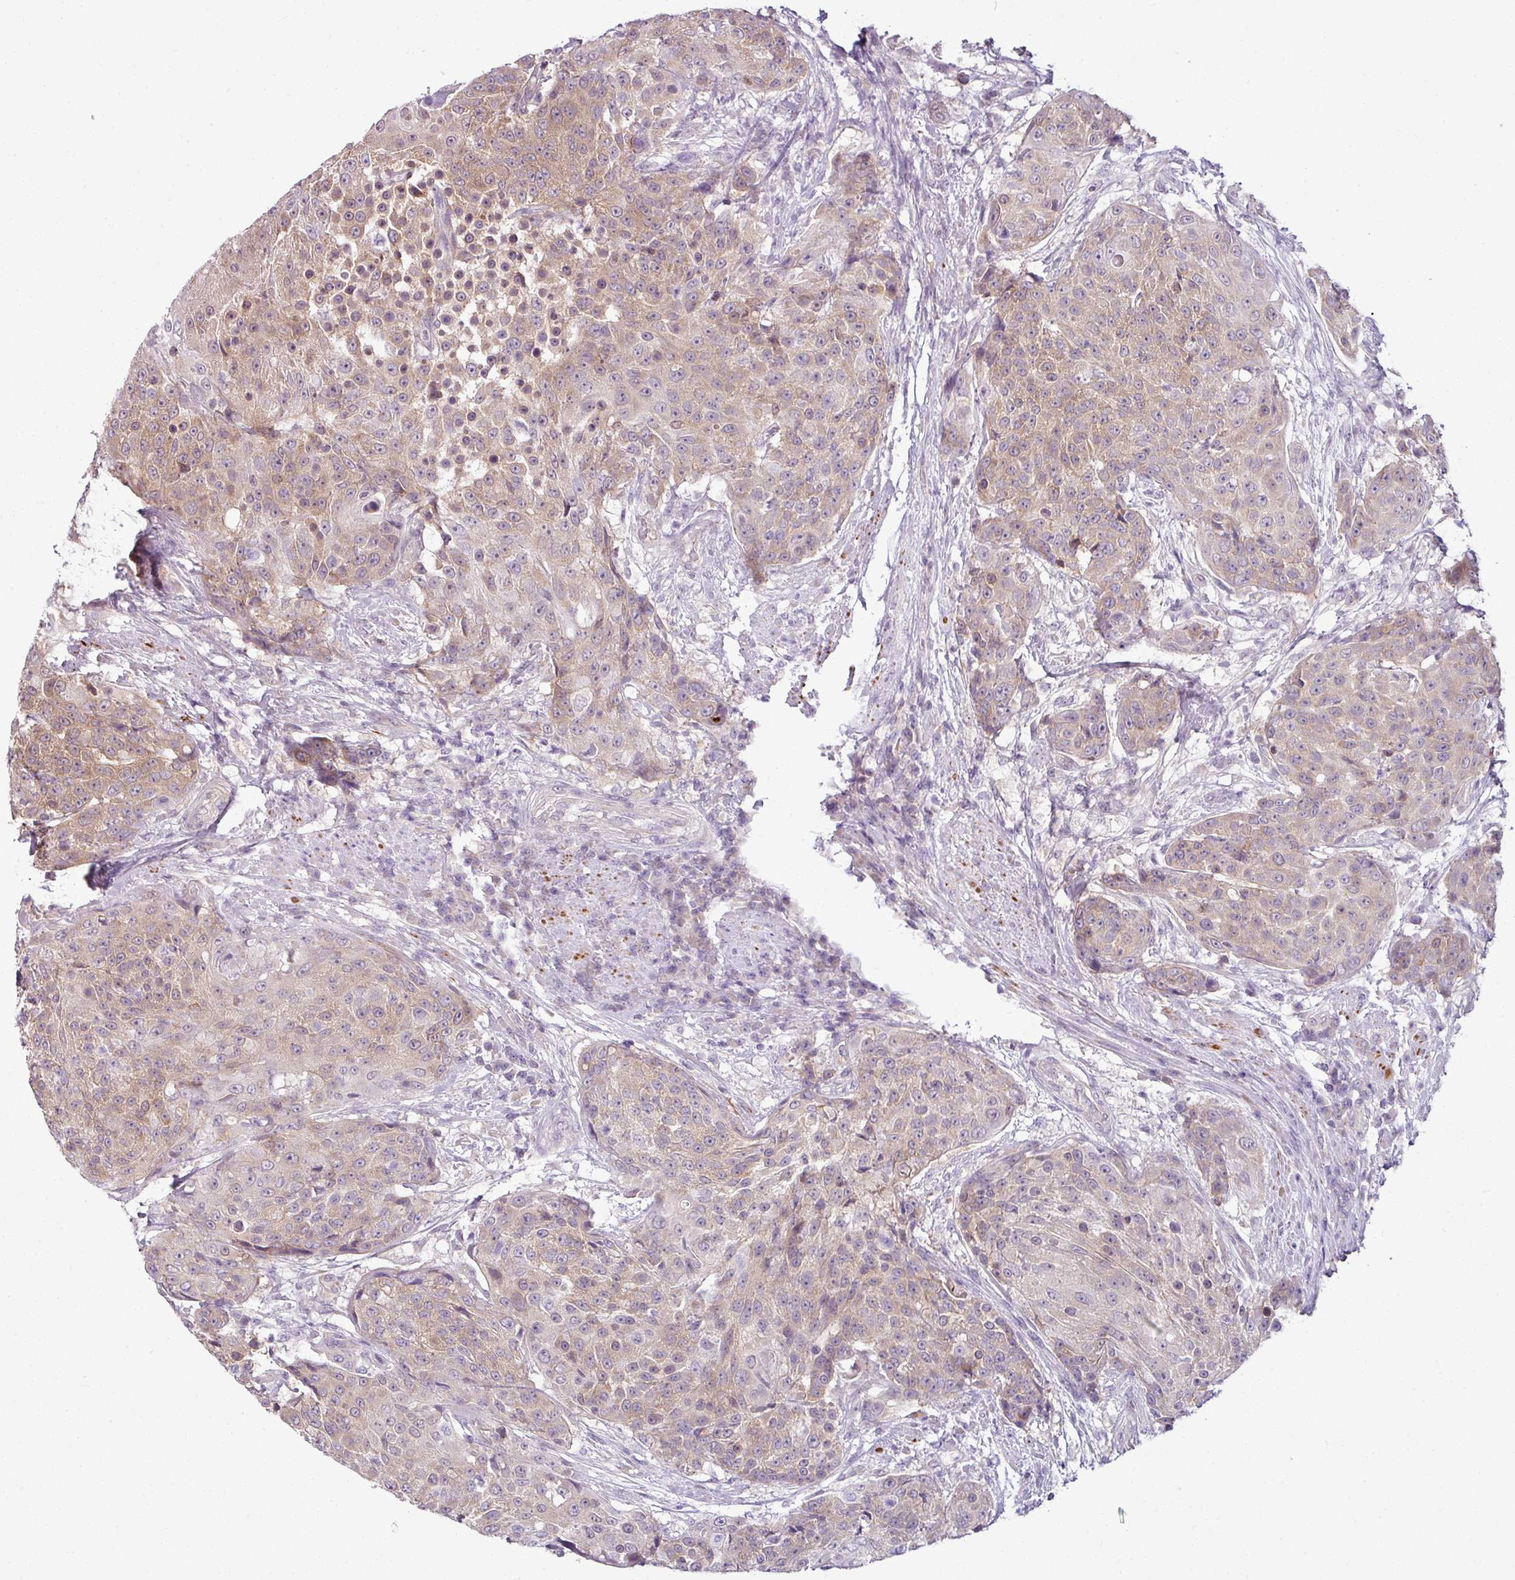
{"staining": {"intensity": "weak", "quantity": ">75%", "location": "cytoplasmic/membranous"}, "tissue": "urothelial cancer", "cell_type": "Tumor cells", "image_type": "cancer", "snomed": [{"axis": "morphology", "description": "Urothelial carcinoma, High grade"}, {"axis": "topography", "description": "Urinary bladder"}], "caption": "This photomicrograph exhibits immunohistochemistry (IHC) staining of high-grade urothelial carcinoma, with low weak cytoplasmic/membranous expression in about >75% of tumor cells.", "gene": "DERPC", "patient": {"sex": "female", "age": 63}}